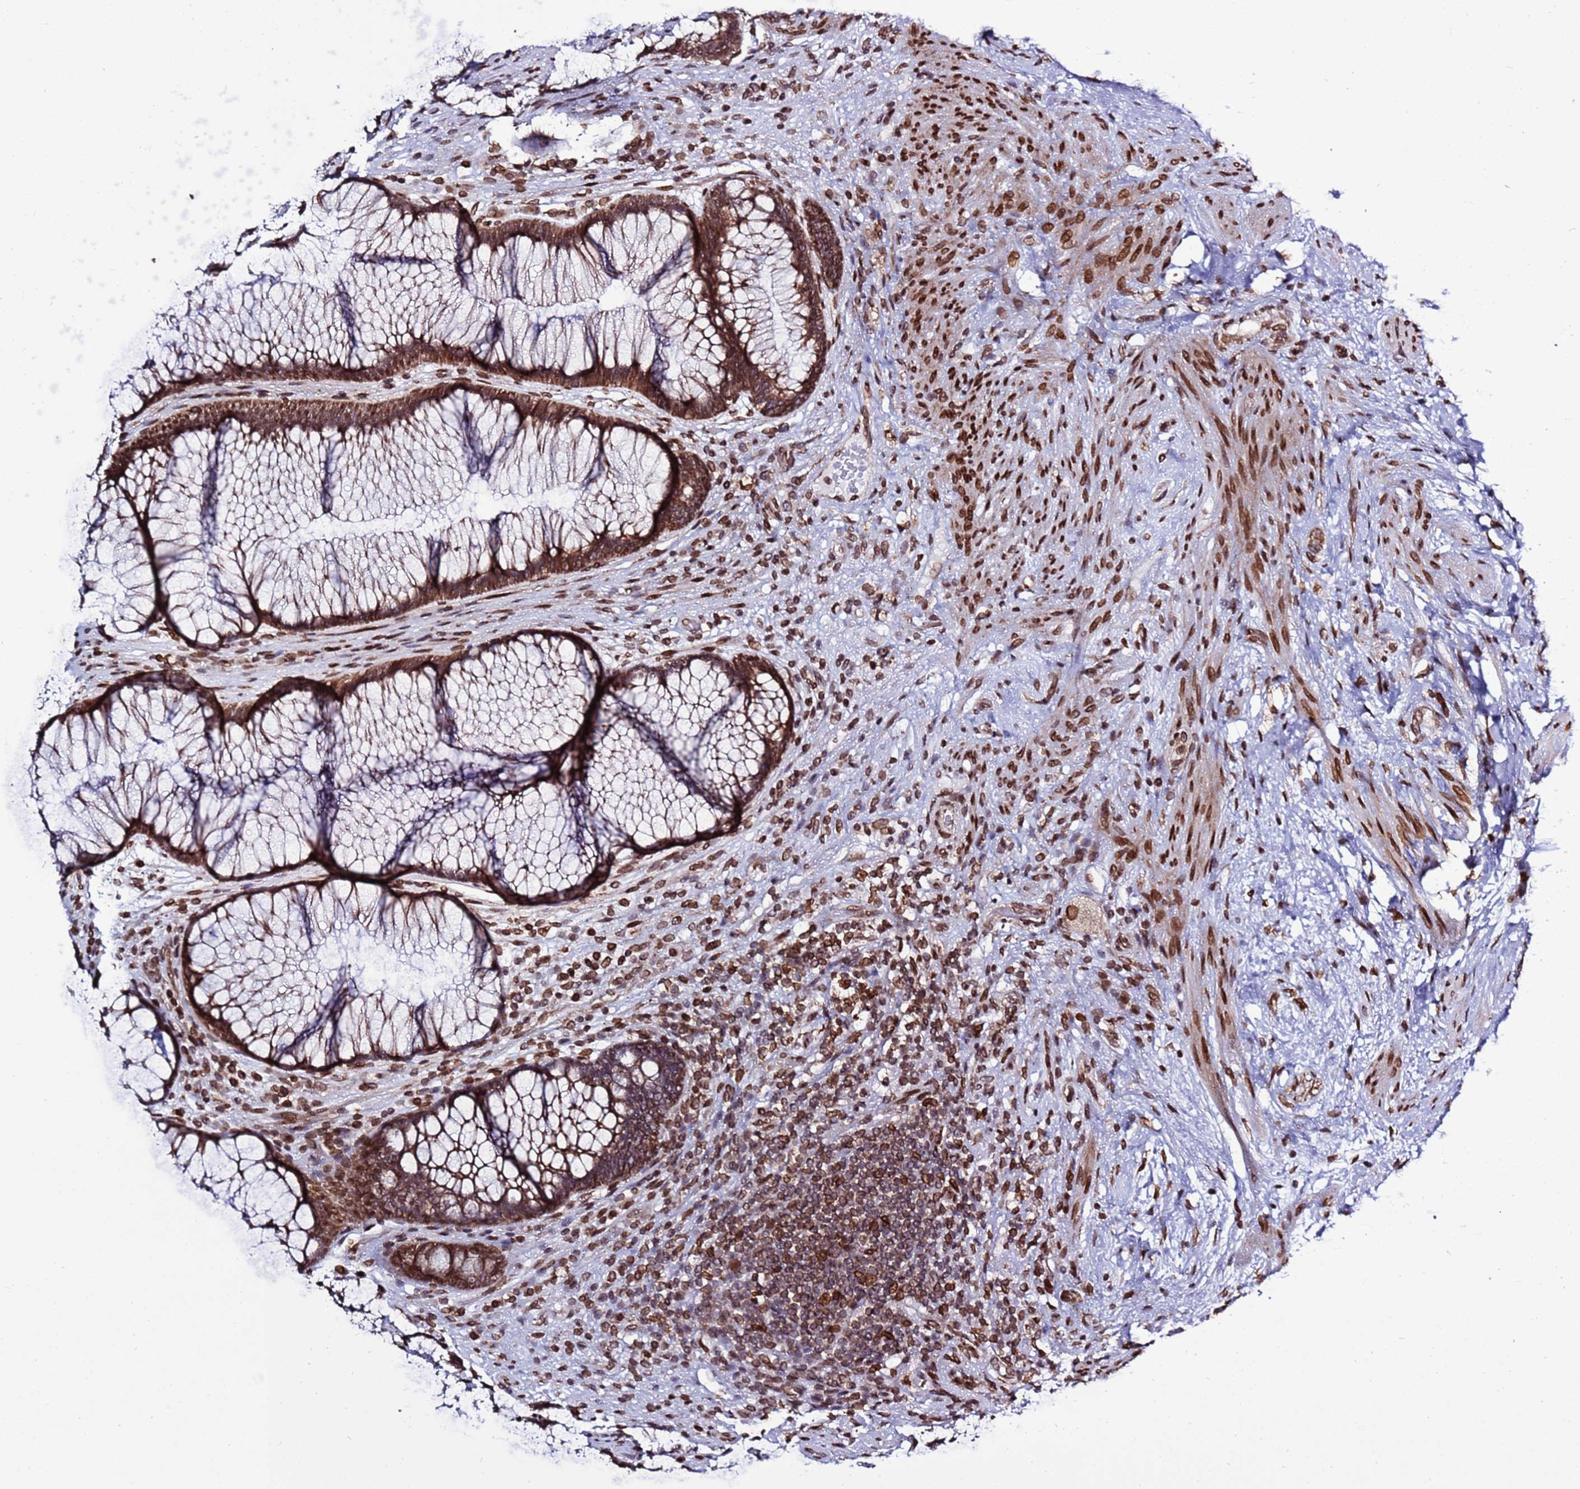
{"staining": {"intensity": "strong", "quantity": ">75%", "location": "cytoplasmic/membranous,nuclear"}, "tissue": "rectum", "cell_type": "Glandular cells", "image_type": "normal", "snomed": [{"axis": "morphology", "description": "Normal tissue, NOS"}, {"axis": "topography", "description": "Rectum"}], "caption": "Immunohistochemistry (IHC) micrograph of unremarkable rectum: rectum stained using IHC displays high levels of strong protein expression localized specifically in the cytoplasmic/membranous,nuclear of glandular cells, appearing as a cytoplasmic/membranous,nuclear brown color.", "gene": "TOR1AIP1", "patient": {"sex": "male", "age": 51}}